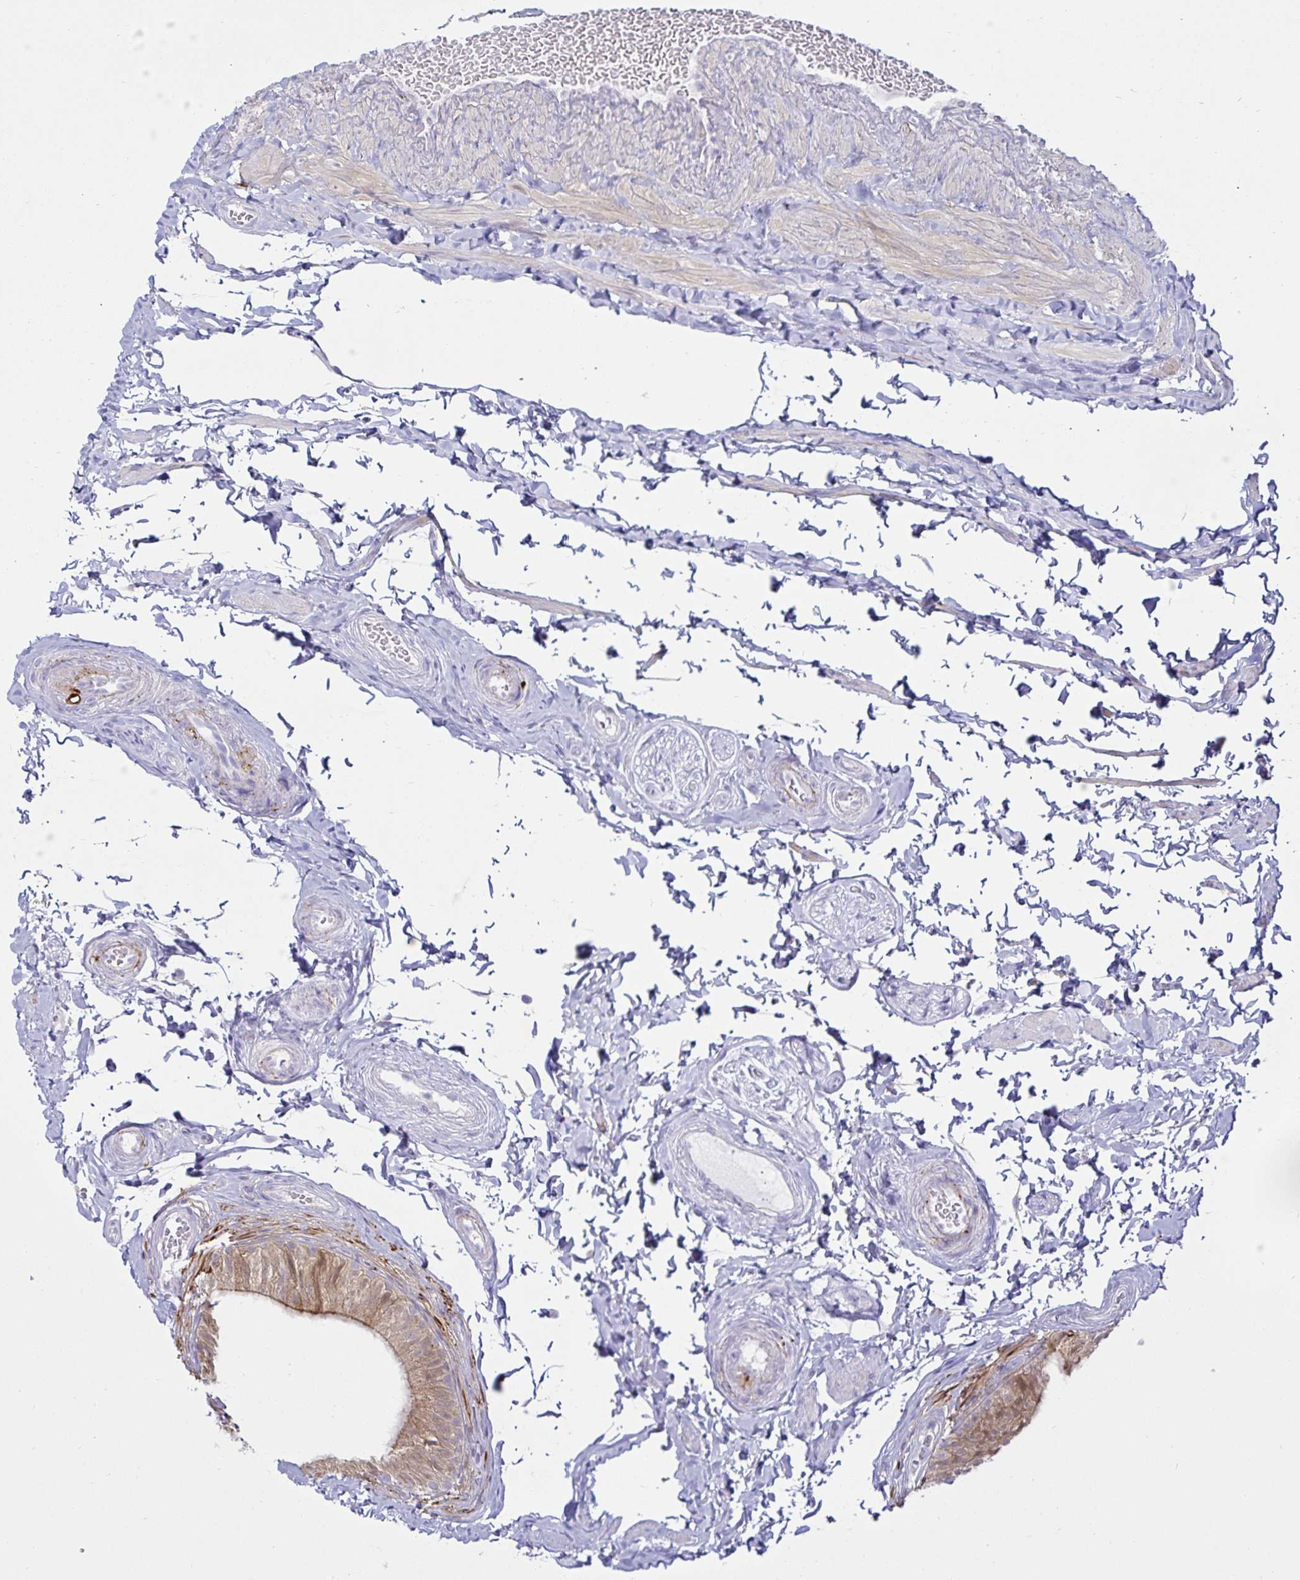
{"staining": {"intensity": "weak", "quantity": "25%-75%", "location": "cytoplasmic/membranous"}, "tissue": "epididymis", "cell_type": "Glandular cells", "image_type": "normal", "snomed": [{"axis": "morphology", "description": "Normal tissue, NOS"}, {"axis": "topography", "description": "Epididymis, spermatic cord, NOS"}, {"axis": "topography", "description": "Epididymis"}, {"axis": "topography", "description": "Peripheral nerve tissue"}], "caption": "Protein expression analysis of normal human epididymis reveals weak cytoplasmic/membranous expression in about 25%-75% of glandular cells. (Stains: DAB (3,3'-diaminobenzidine) in brown, nuclei in blue, Microscopy: brightfield microscopy at high magnification).", "gene": "MON2", "patient": {"sex": "male", "age": 29}}